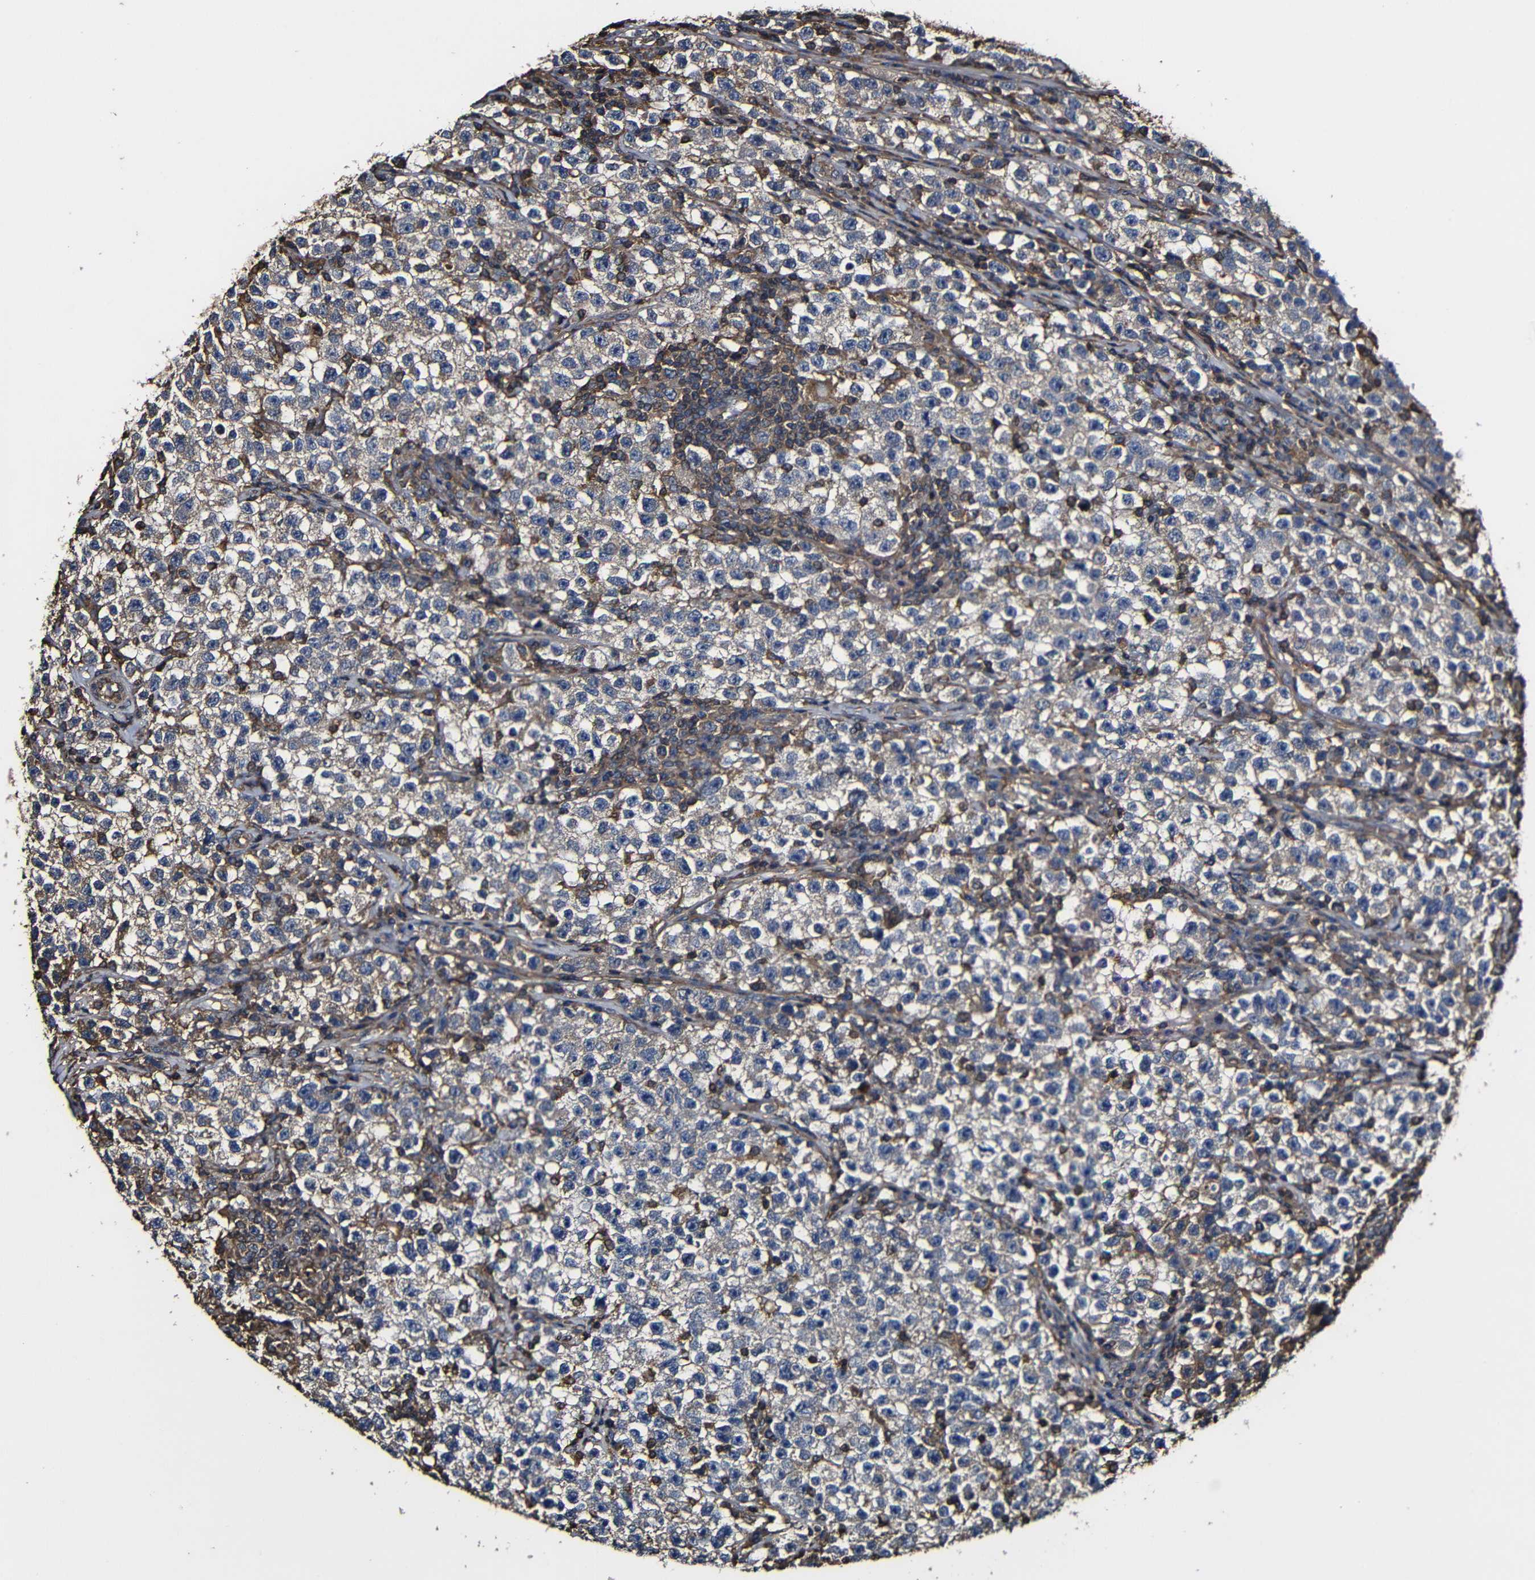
{"staining": {"intensity": "weak", "quantity": "25%-75%", "location": "cytoplasmic/membranous"}, "tissue": "testis cancer", "cell_type": "Tumor cells", "image_type": "cancer", "snomed": [{"axis": "morphology", "description": "Seminoma, NOS"}, {"axis": "topography", "description": "Testis"}], "caption": "Weak cytoplasmic/membranous staining is seen in about 25%-75% of tumor cells in testis seminoma.", "gene": "MSN", "patient": {"sex": "male", "age": 22}}